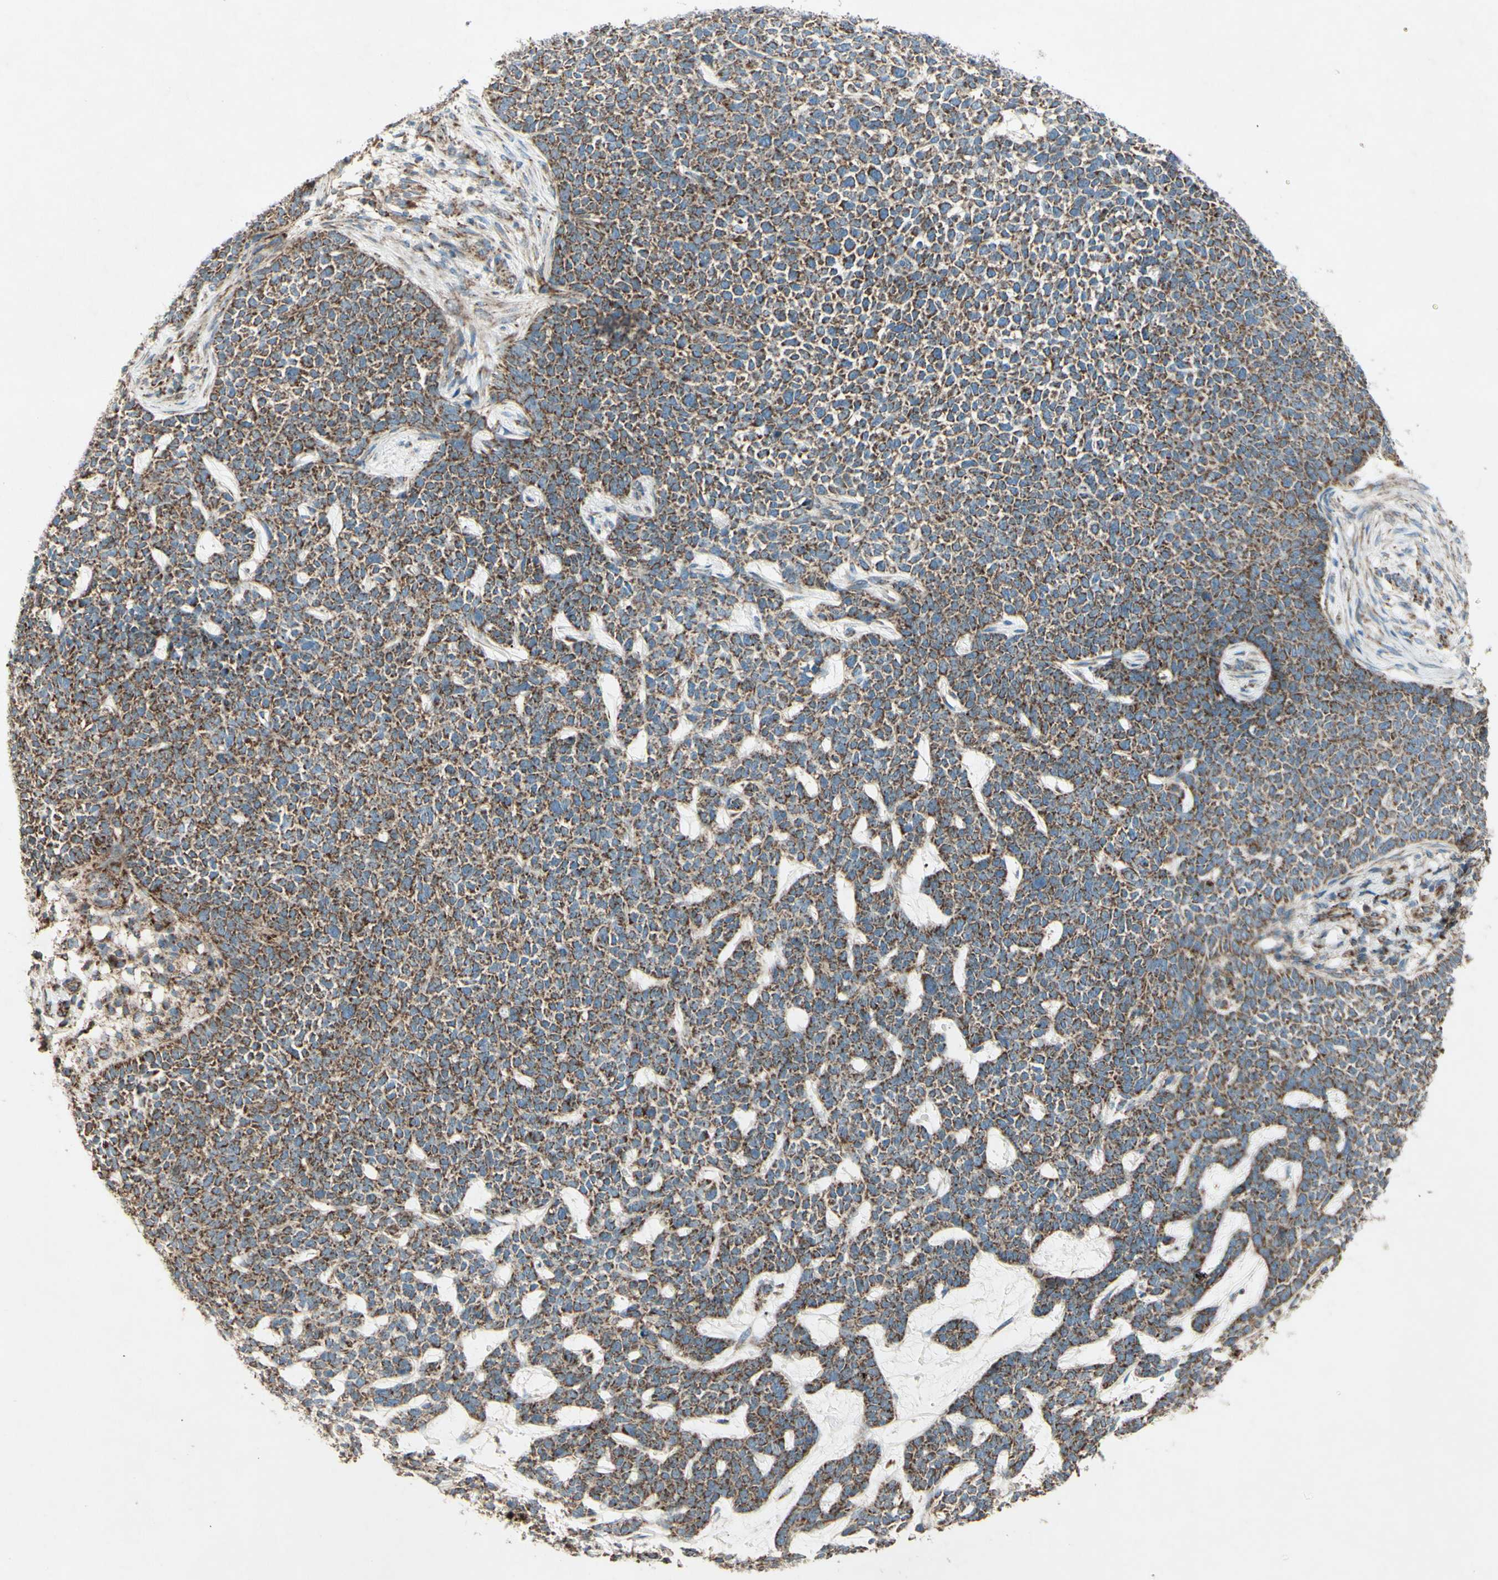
{"staining": {"intensity": "strong", "quantity": ">75%", "location": "cytoplasmic/membranous"}, "tissue": "skin cancer", "cell_type": "Tumor cells", "image_type": "cancer", "snomed": [{"axis": "morphology", "description": "Basal cell carcinoma"}, {"axis": "topography", "description": "Skin"}], "caption": "A brown stain highlights strong cytoplasmic/membranous expression of a protein in skin cancer tumor cells. The staining was performed using DAB to visualize the protein expression in brown, while the nuclei were stained in blue with hematoxylin (Magnification: 20x).", "gene": "RHOT1", "patient": {"sex": "female", "age": 84}}